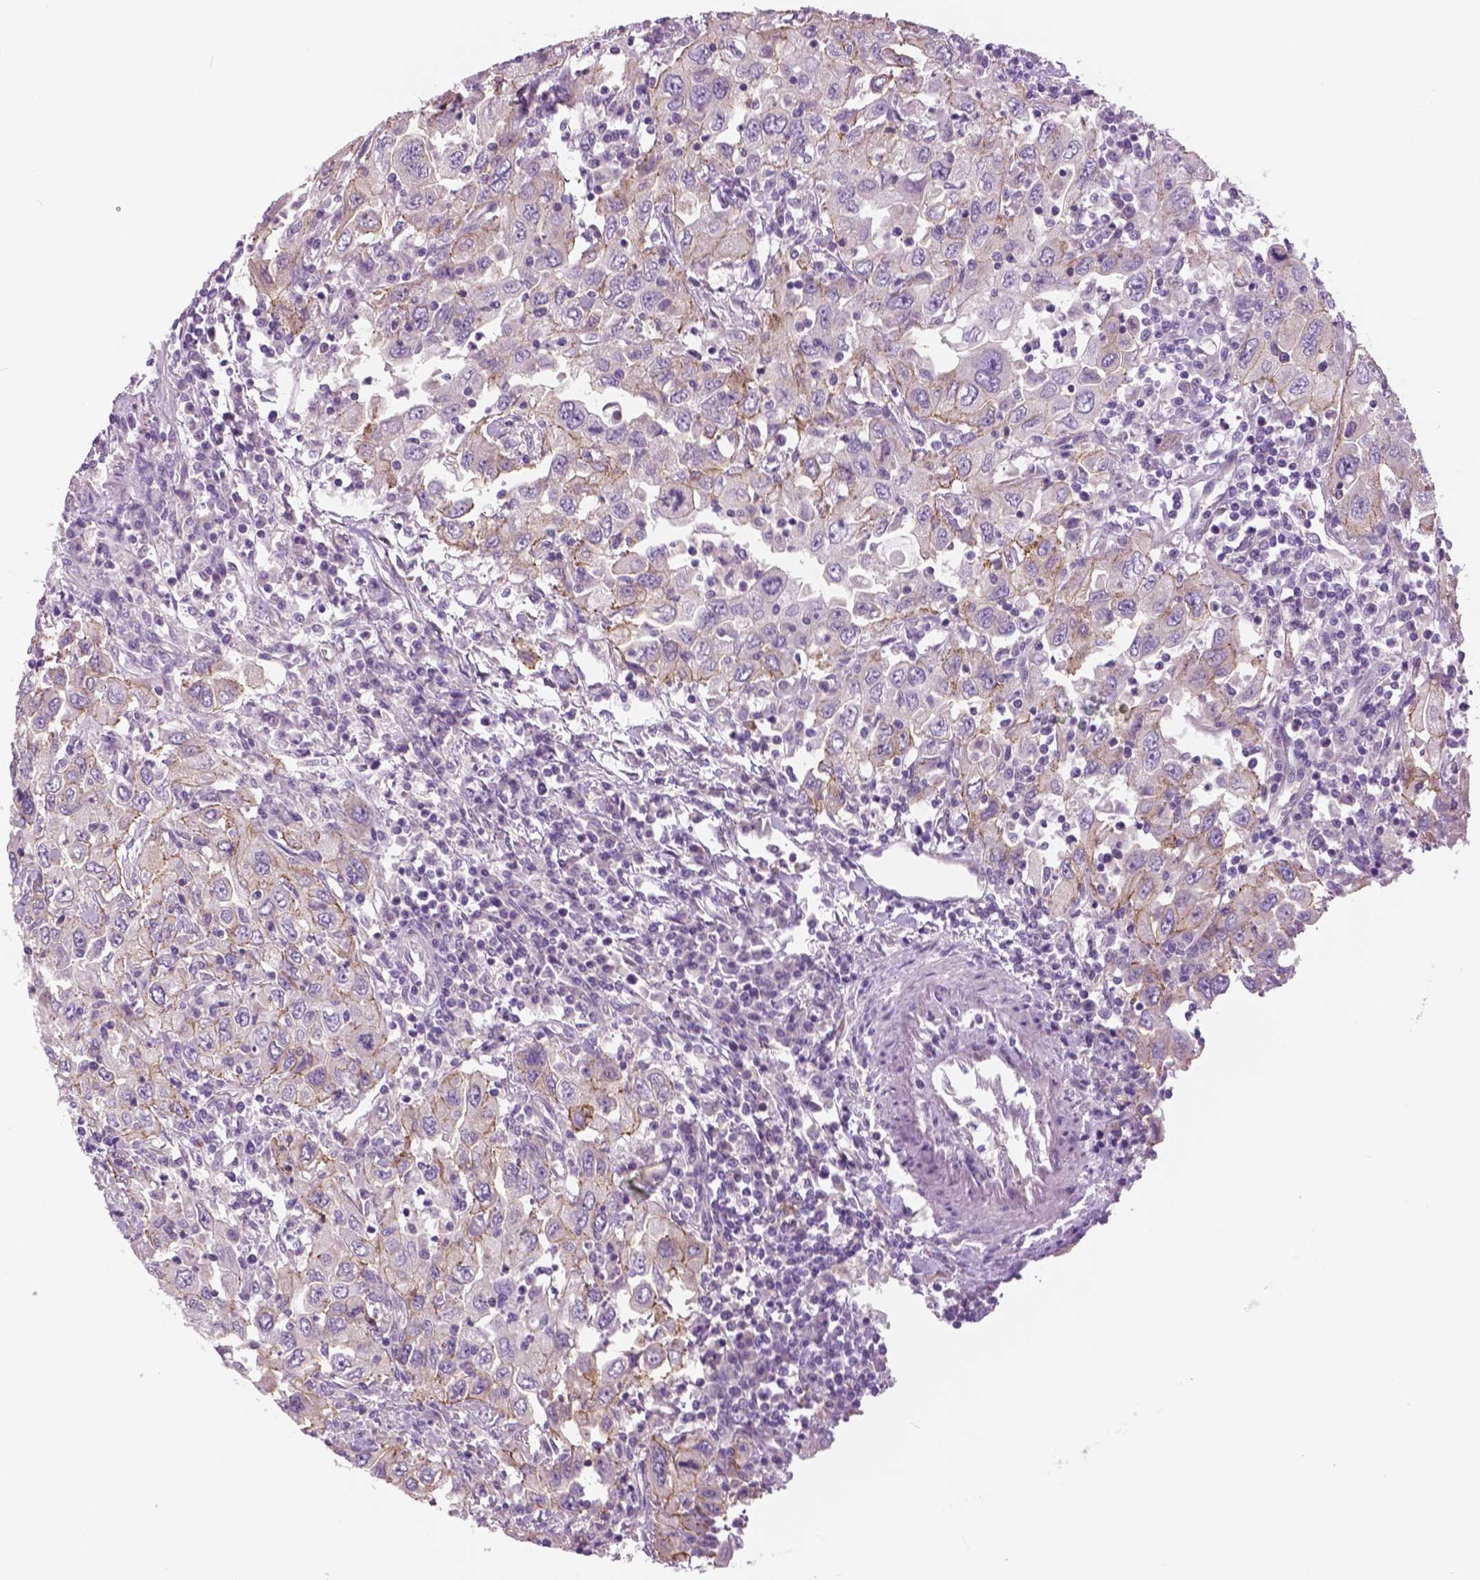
{"staining": {"intensity": "negative", "quantity": "none", "location": "none"}, "tissue": "urothelial cancer", "cell_type": "Tumor cells", "image_type": "cancer", "snomed": [{"axis": "morphology", "description": "Urothelial carcinoma, High grade"}, {"axis": "topography", "description": "Urinary bladder"}], "caption": "Immunohistochemistry (IHC) micrograph of neoplastic tissue: human urothelial cancer stained with DAB (3,3'-diaminobenzidine) displays no significant protein expression in tumor cells.", "gene": "SERPINI1", "patient": {"sex": "male", "age": 76}}